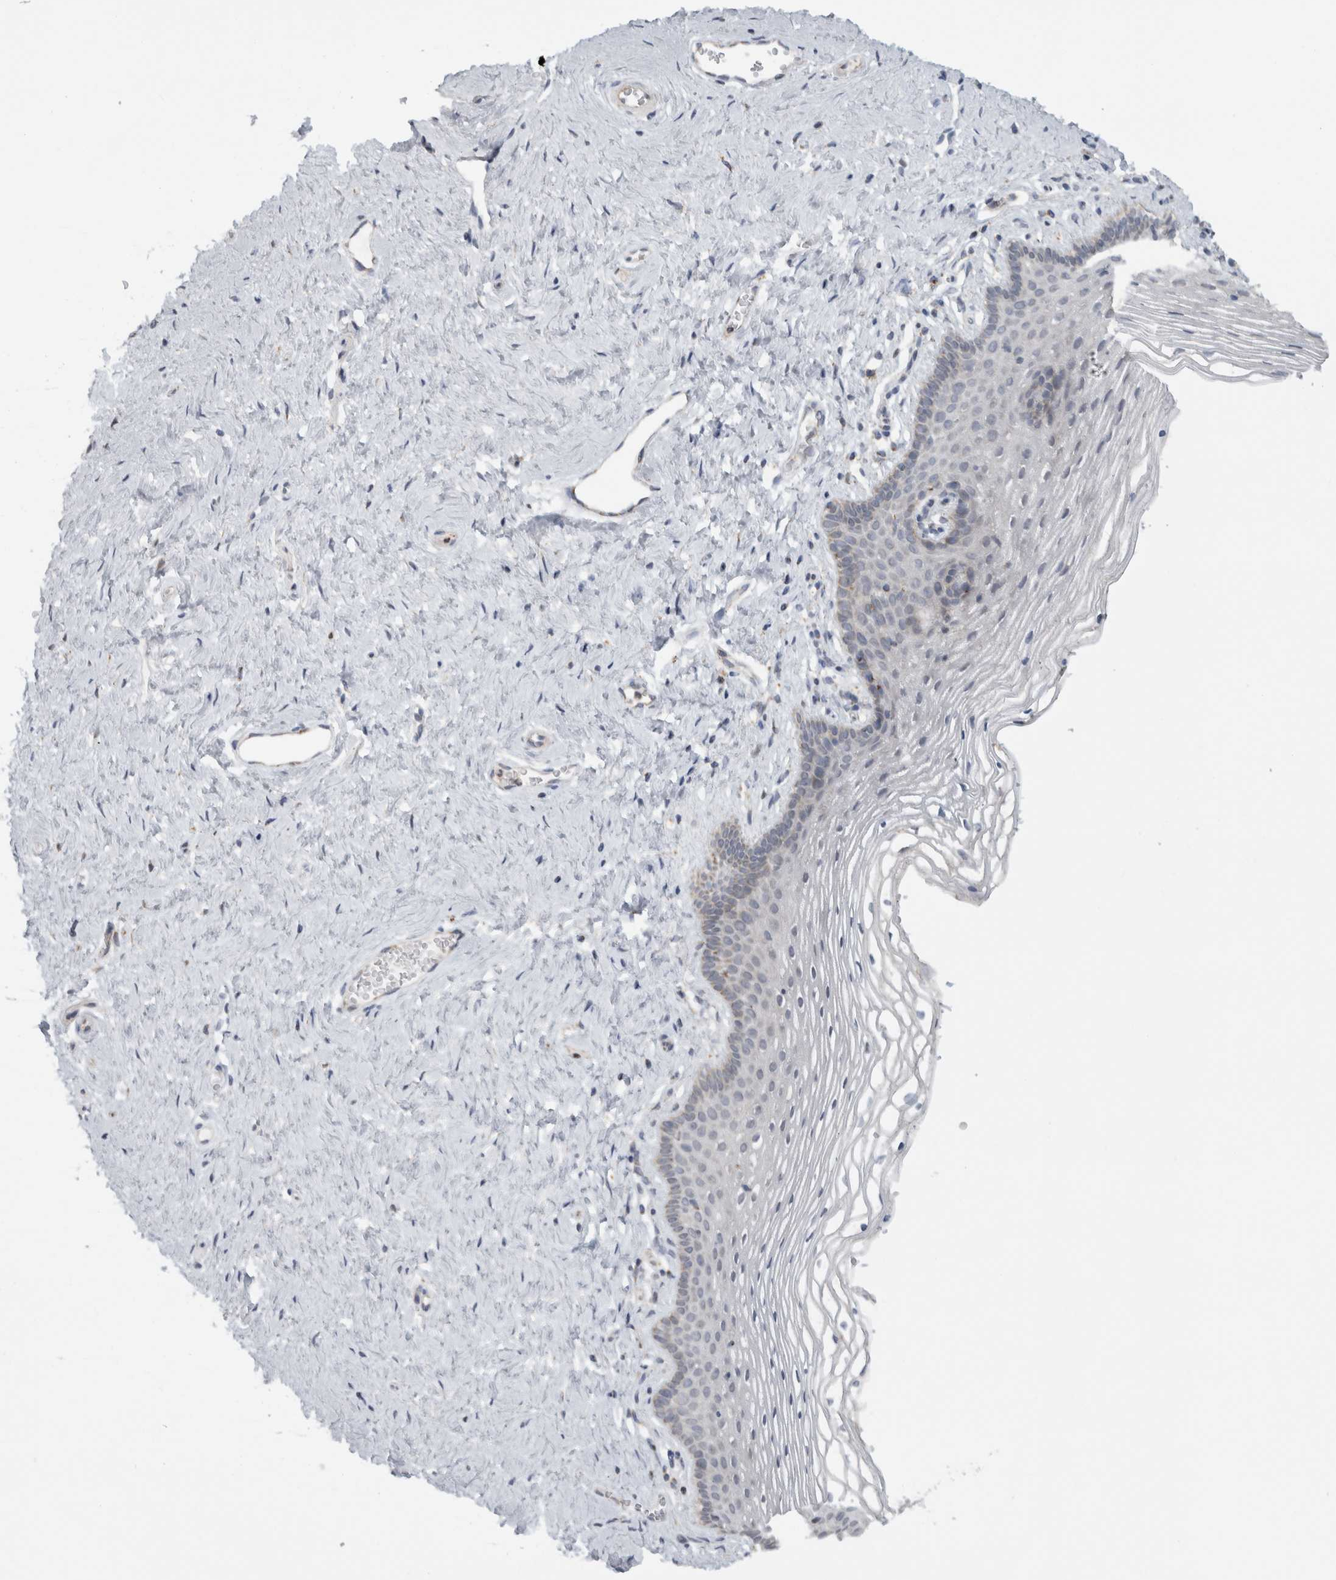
{"staining": {"intensity": "negative", "quantity": "none", "location": "none"}, "tissue": "vagina", "cell_type": "Squamous epithelial cells", "image_type": "normal", "snomed": [{"axis": "morphology", "description": "Normal tissue, NOS"}, {"axis": "topography", "description": "Vagina"}], "caption": "DAB (3,3'-diaminobenzidine) immunohistochemical staining of unremarkable human vagina shows no significant expression in squamous epithelial cells.", "gene": "RAB18", "patient": {"sex": "female", "age": 32}}